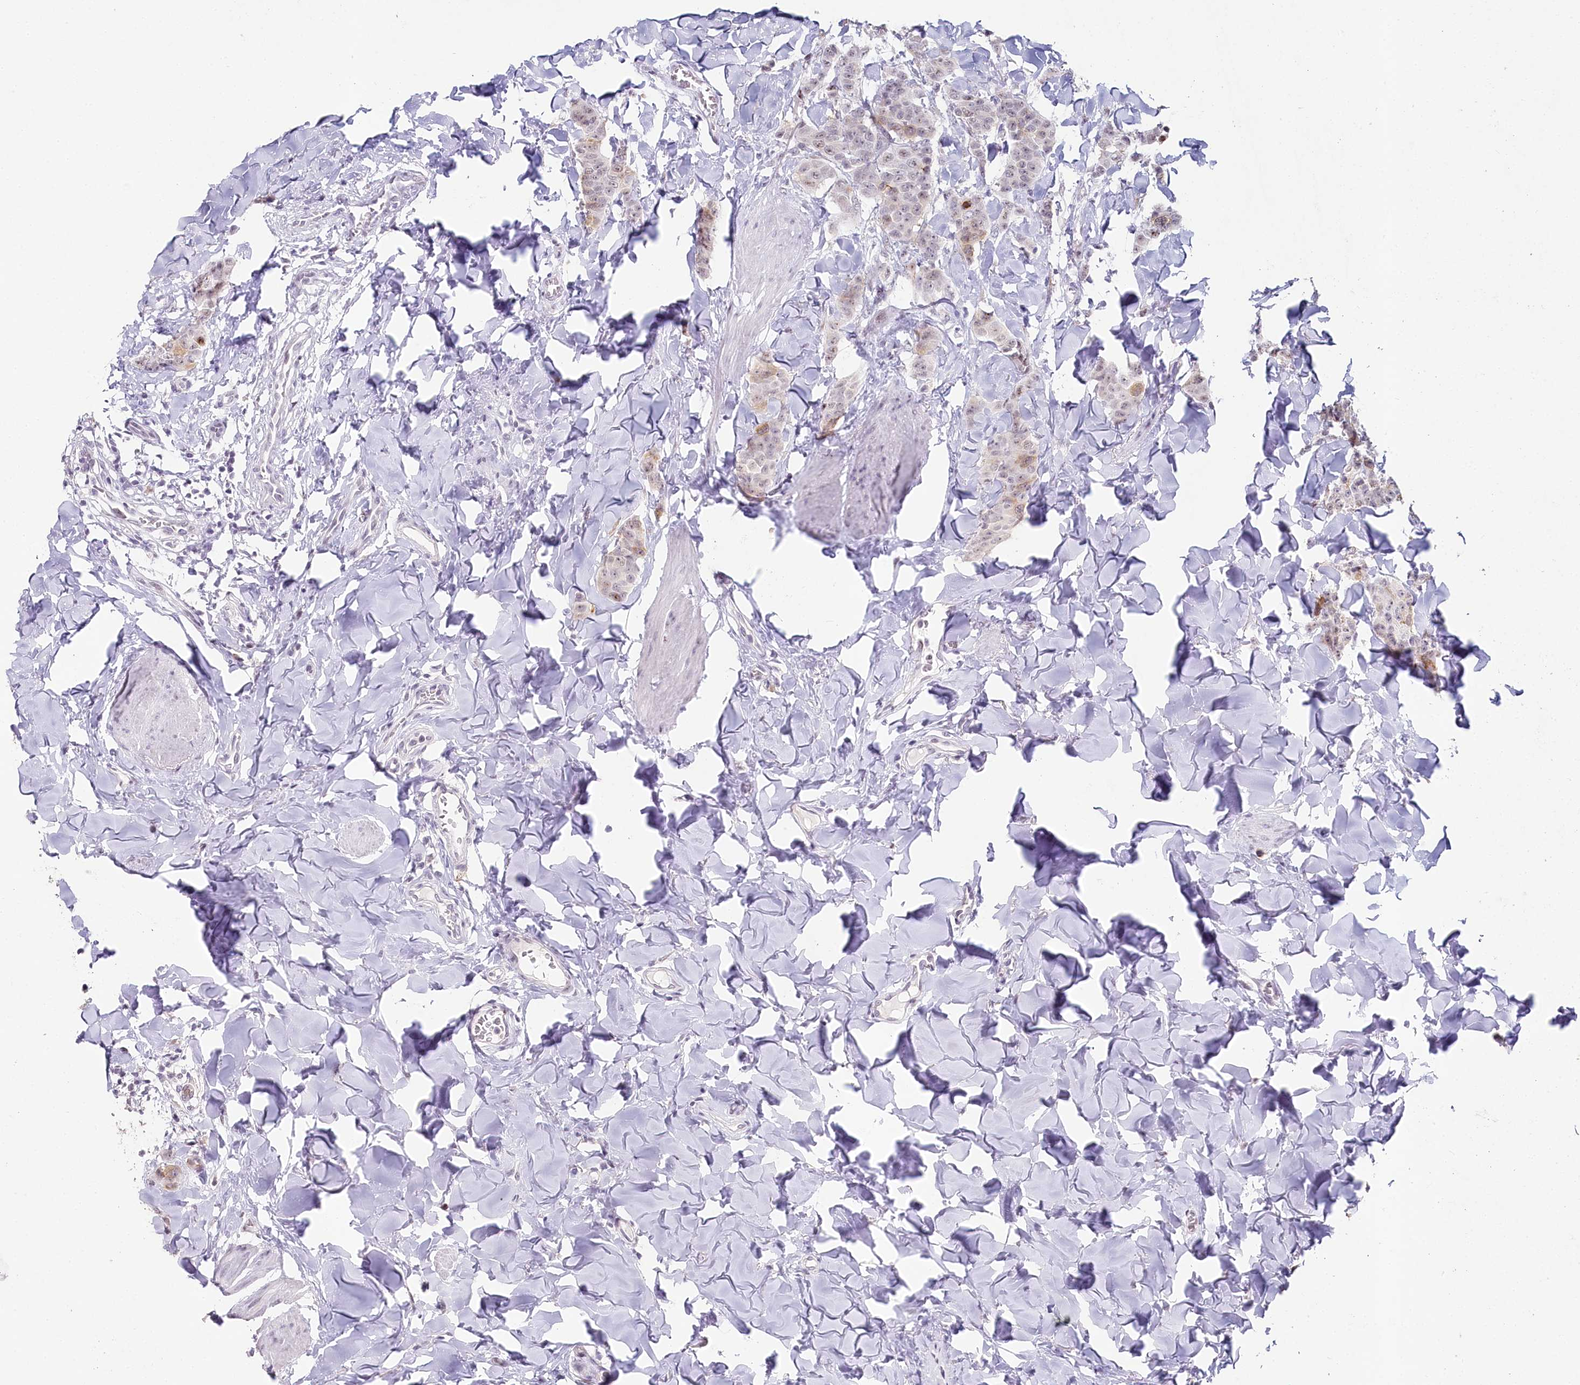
{"staining": {"intensity": "moderate", "quantity": "<25%", "location": "cytoplasmic/membranous,nuclear"}, "tissue": "breast cancer", "cell_type": "Tumor cells", "image_type": "cancer", "snomed": [{"axis": "morphology", "description": "Duct carcinoma"}, {"axis": "topography", "description": "Breast"}], "caption": "Immunohistochemical staining of breast intraductal carcinoma displays moderate cytoplasmic/membranous and nuclear protein staining in about <25% of tumor cells. (DAB (3,3'-diaminobenzidine) IHC, brown staining for protein, blue staining for nuclei).", "gene": "HPD", "patient": {"sex": "female", "age": 40}}